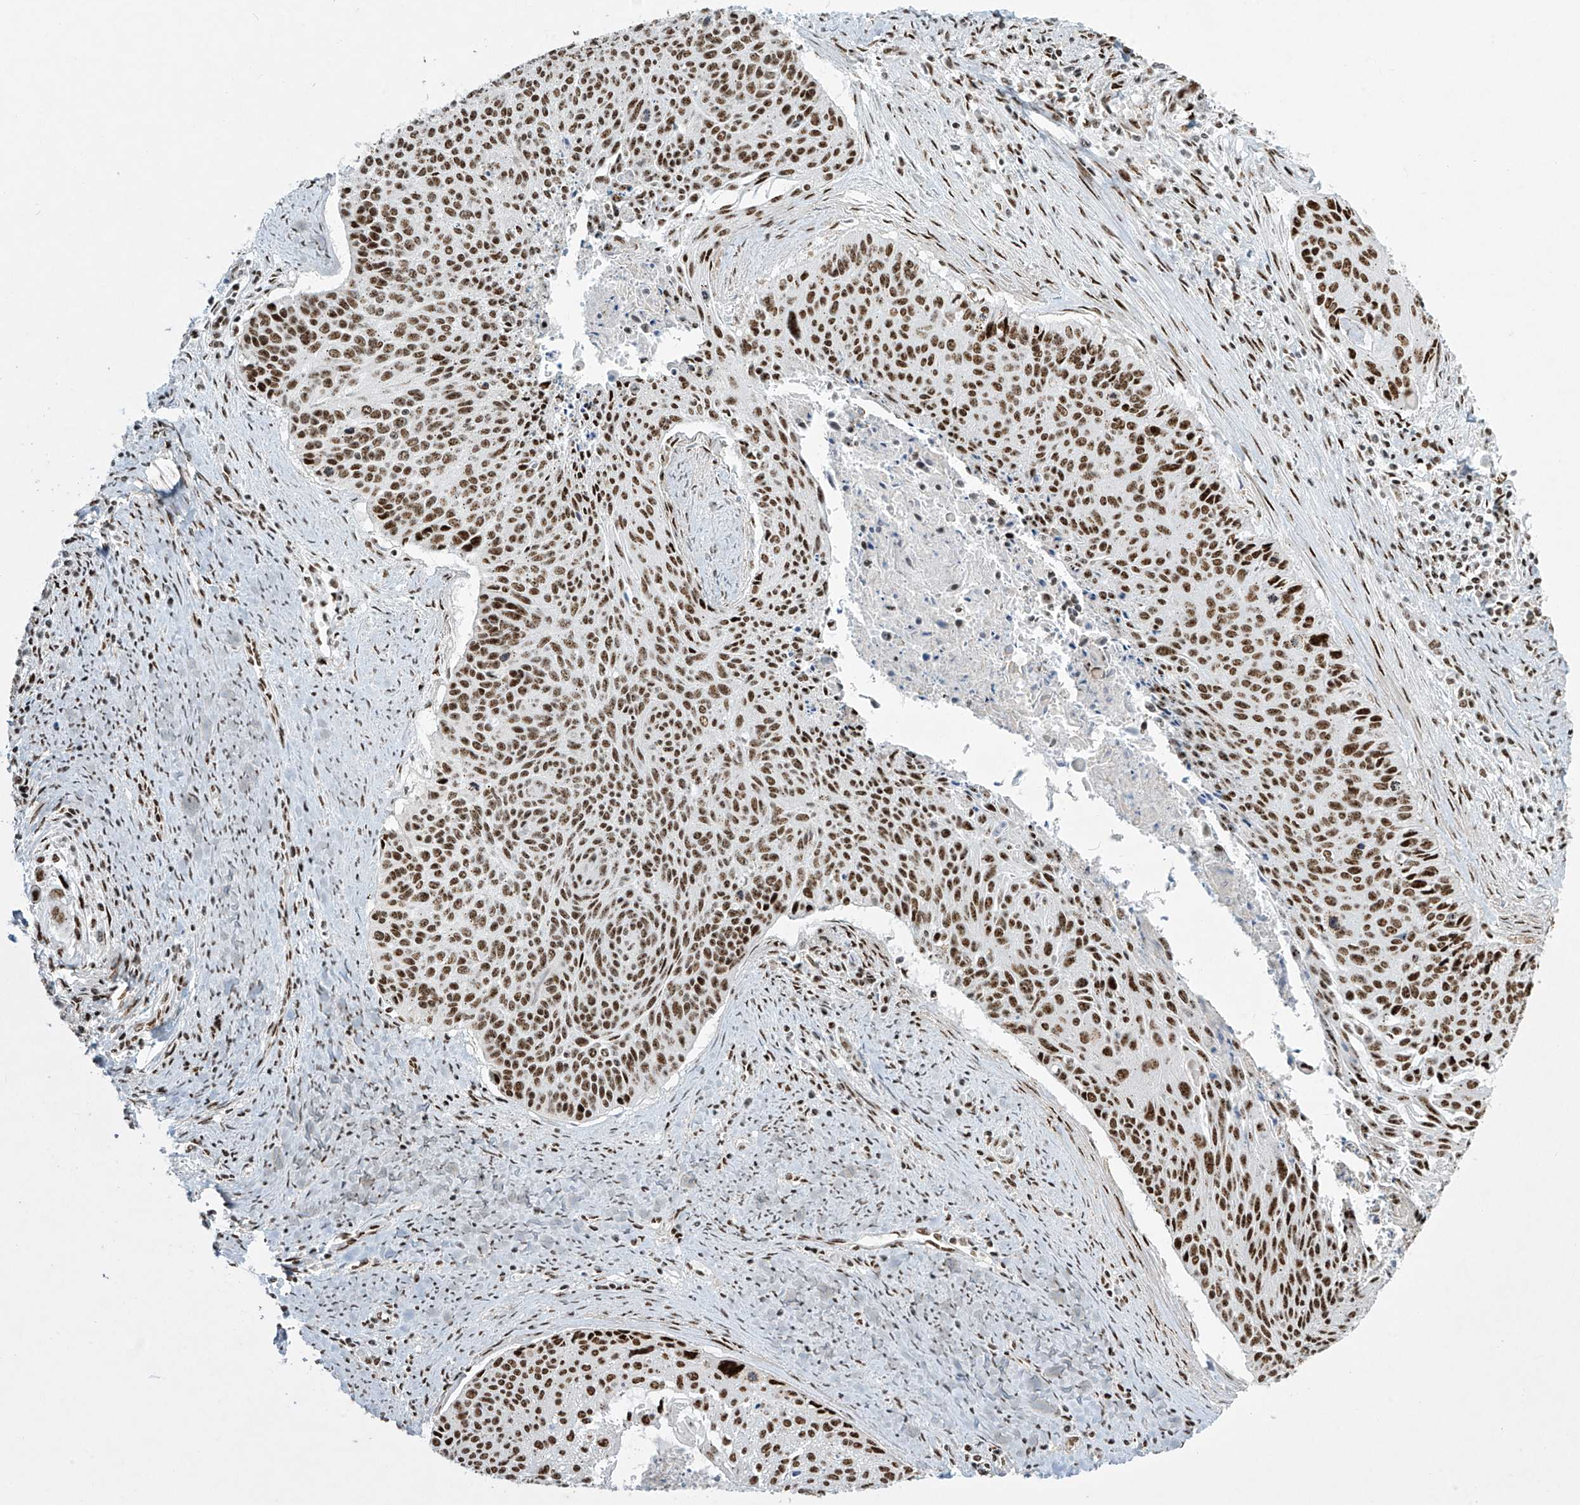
{"staining": {"intensity": "strong", "quantity": ">75%", "location": "nuclear"}, "tissue": "cervical cancer", "cell_type": "Tumor cells", "image_type": "cancer", "snomed": [{"axis": "morphology", "description": "Squamous cell carcinoma, NOS"}, {"axis": "topography", "description": "Cervix"}], "caption": "Squamous cell carcinoma (cervical) tissue displays strong nuclear expression in about >75% of tumor cells", "gene": "MS4A6A", "patient": {"sex": "female", "age": 55}}